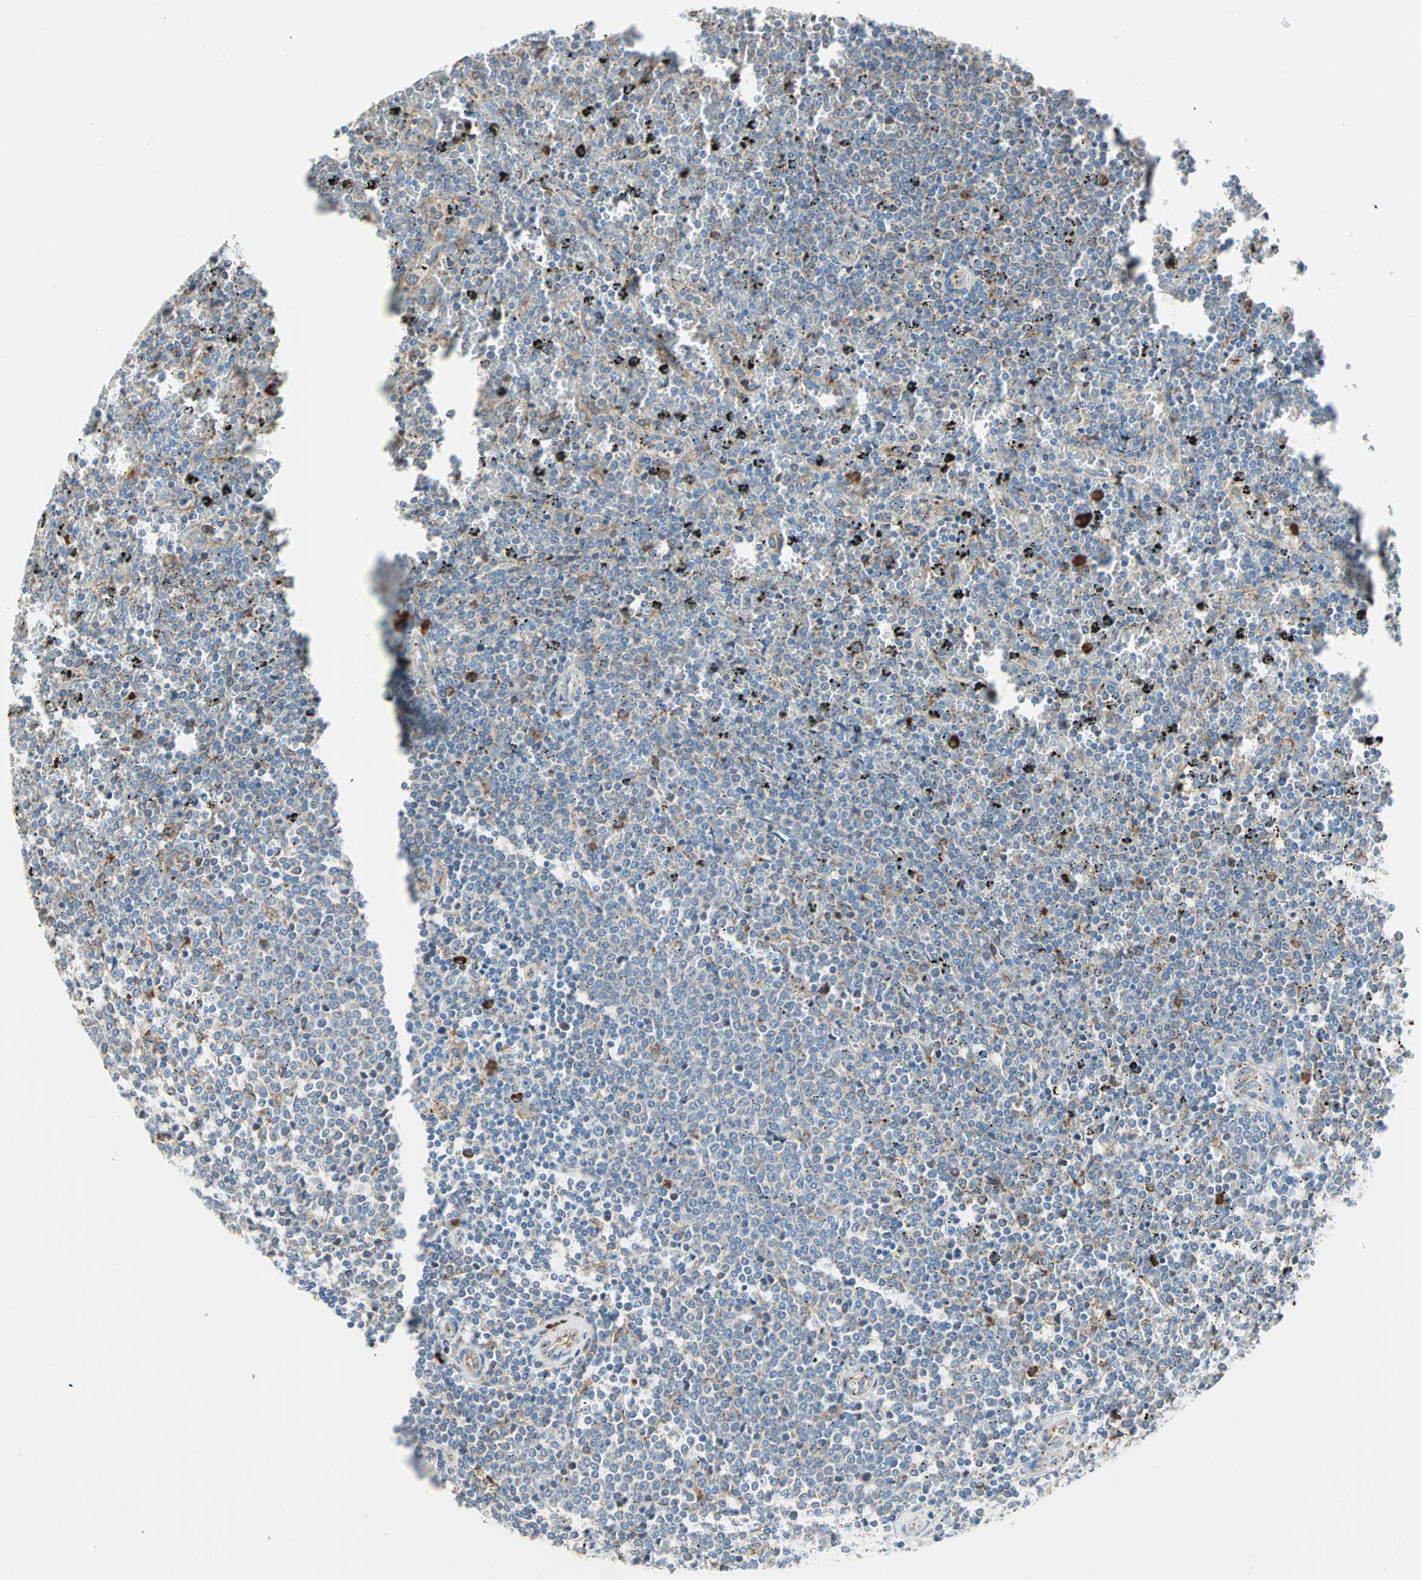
{"staining": {"intensity": "weak", "quantity": "25%-75%", "location": "cytoplasmic/membranous"}, "tissue": "lymphoma", "cell_type": "Tumor cells", "image_type": "cancer", "snomed": [{"axis": "morphology", "description": "Malignant lymphoma, non-Hodgkin's type, Low grade"}, {"axis": "topography", "description": "Spleen"}], "caption": "Protein analysis of low-grade malignant lymphoma, non-Hodgkin's type tissue reveals weak cytoplasmic/membranous expression in about 25%-75% of tumor cells.", "gene": "PLCXD1", "patient": {"sex": "female", "age": 77}}